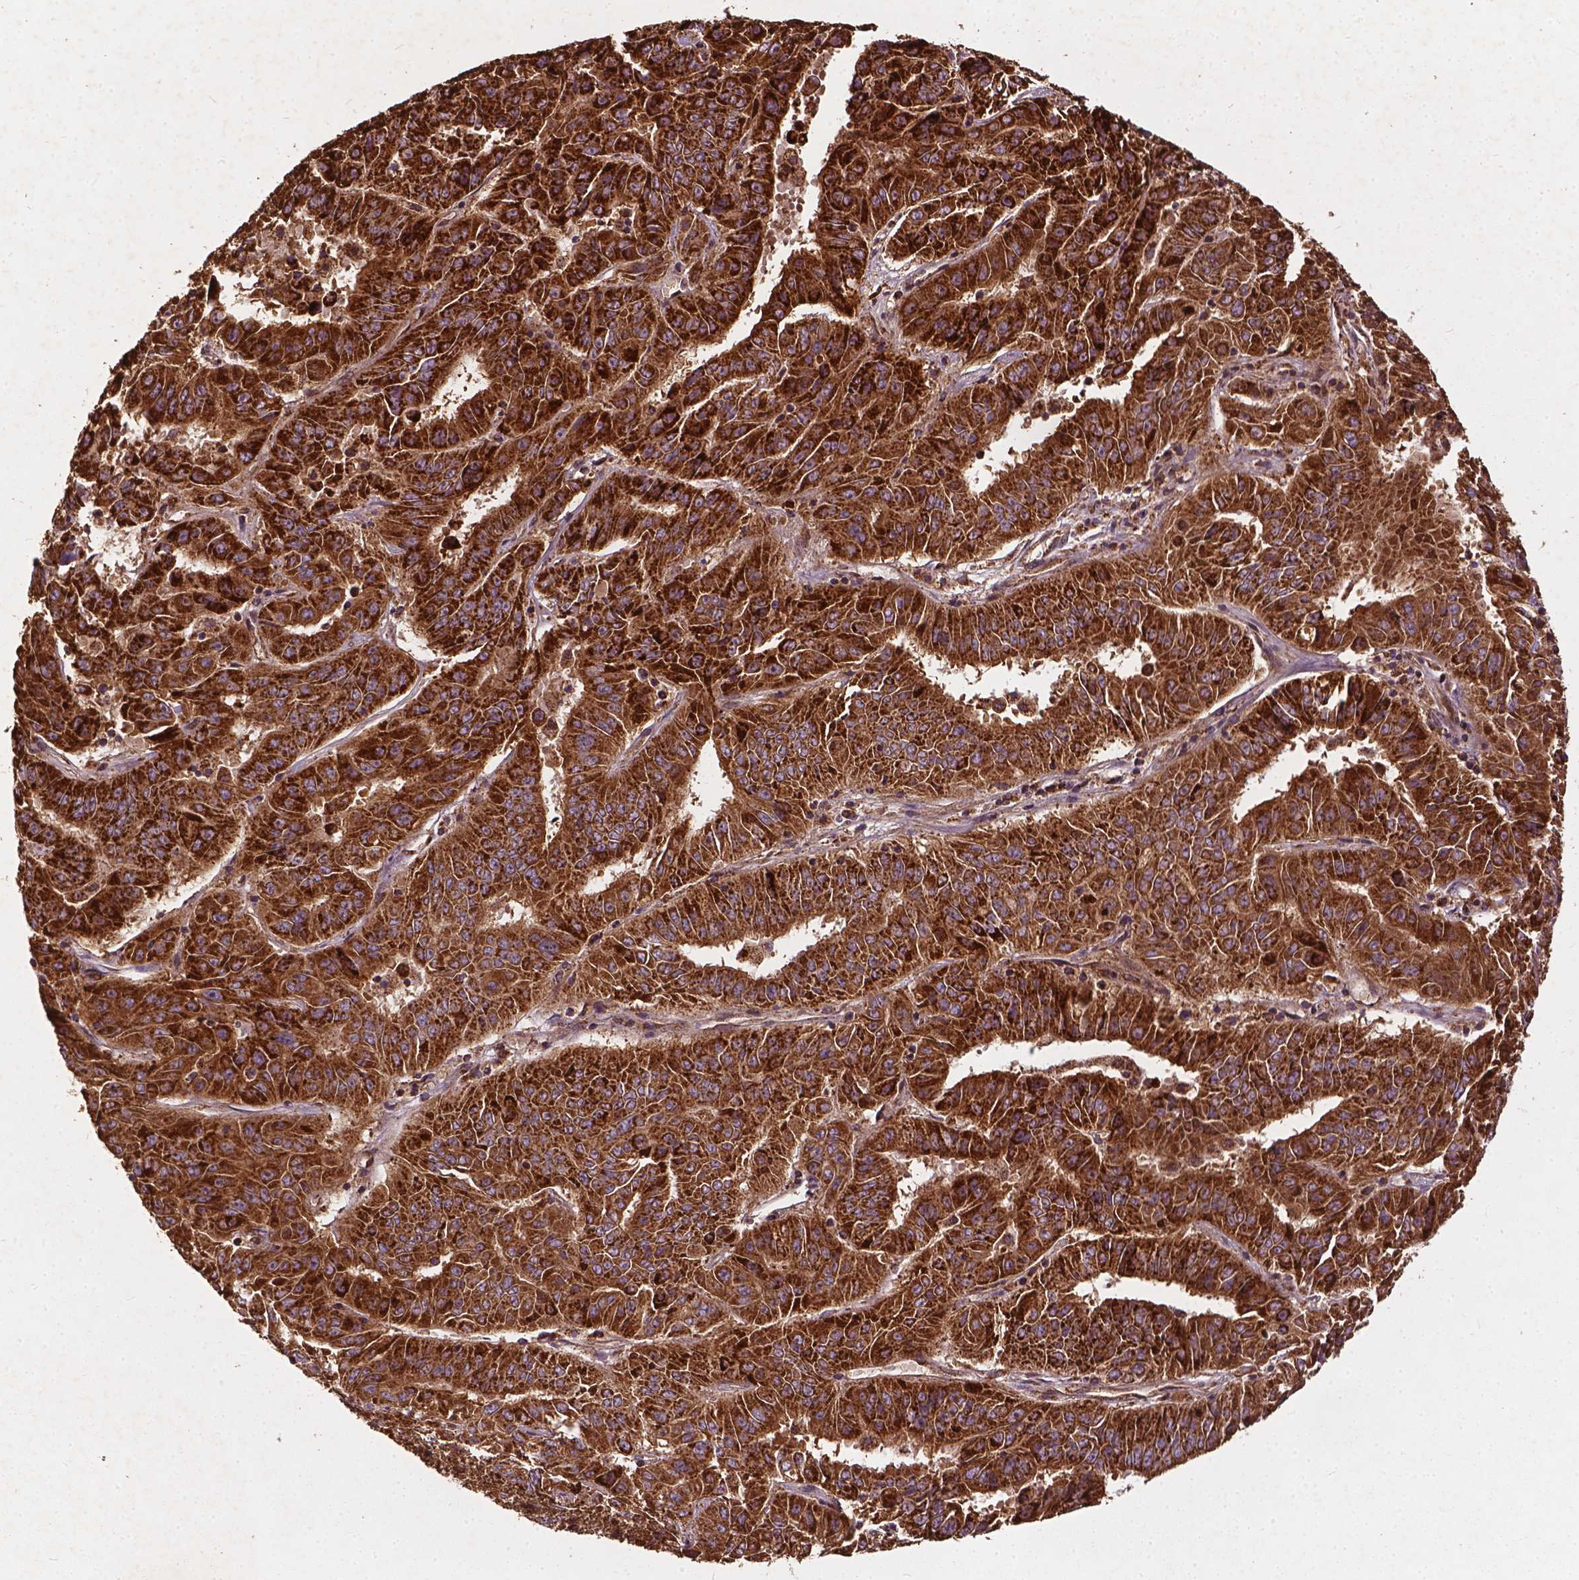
{"staining": {"intensity": "strong", "quantity": ">75%", "location": "cytoplasmic/membranous"}, "tissue": "pancreatic cancer", "cell_type": "Tumor cells", "image_type": "cancer", "snomed": [{"axis": "morphology", "description": "Adenocarcinoma, NOS"}, {"axis": "topography", "description": "Pancreas"}], "caption": "Protein staining demonstrates strong cytoplasmic/membranous staining in approximately >75% of tumor cells in pancreatic cancer.", "gene": "UBXN2A", "patient": {"sex": "male", "age": 63}}